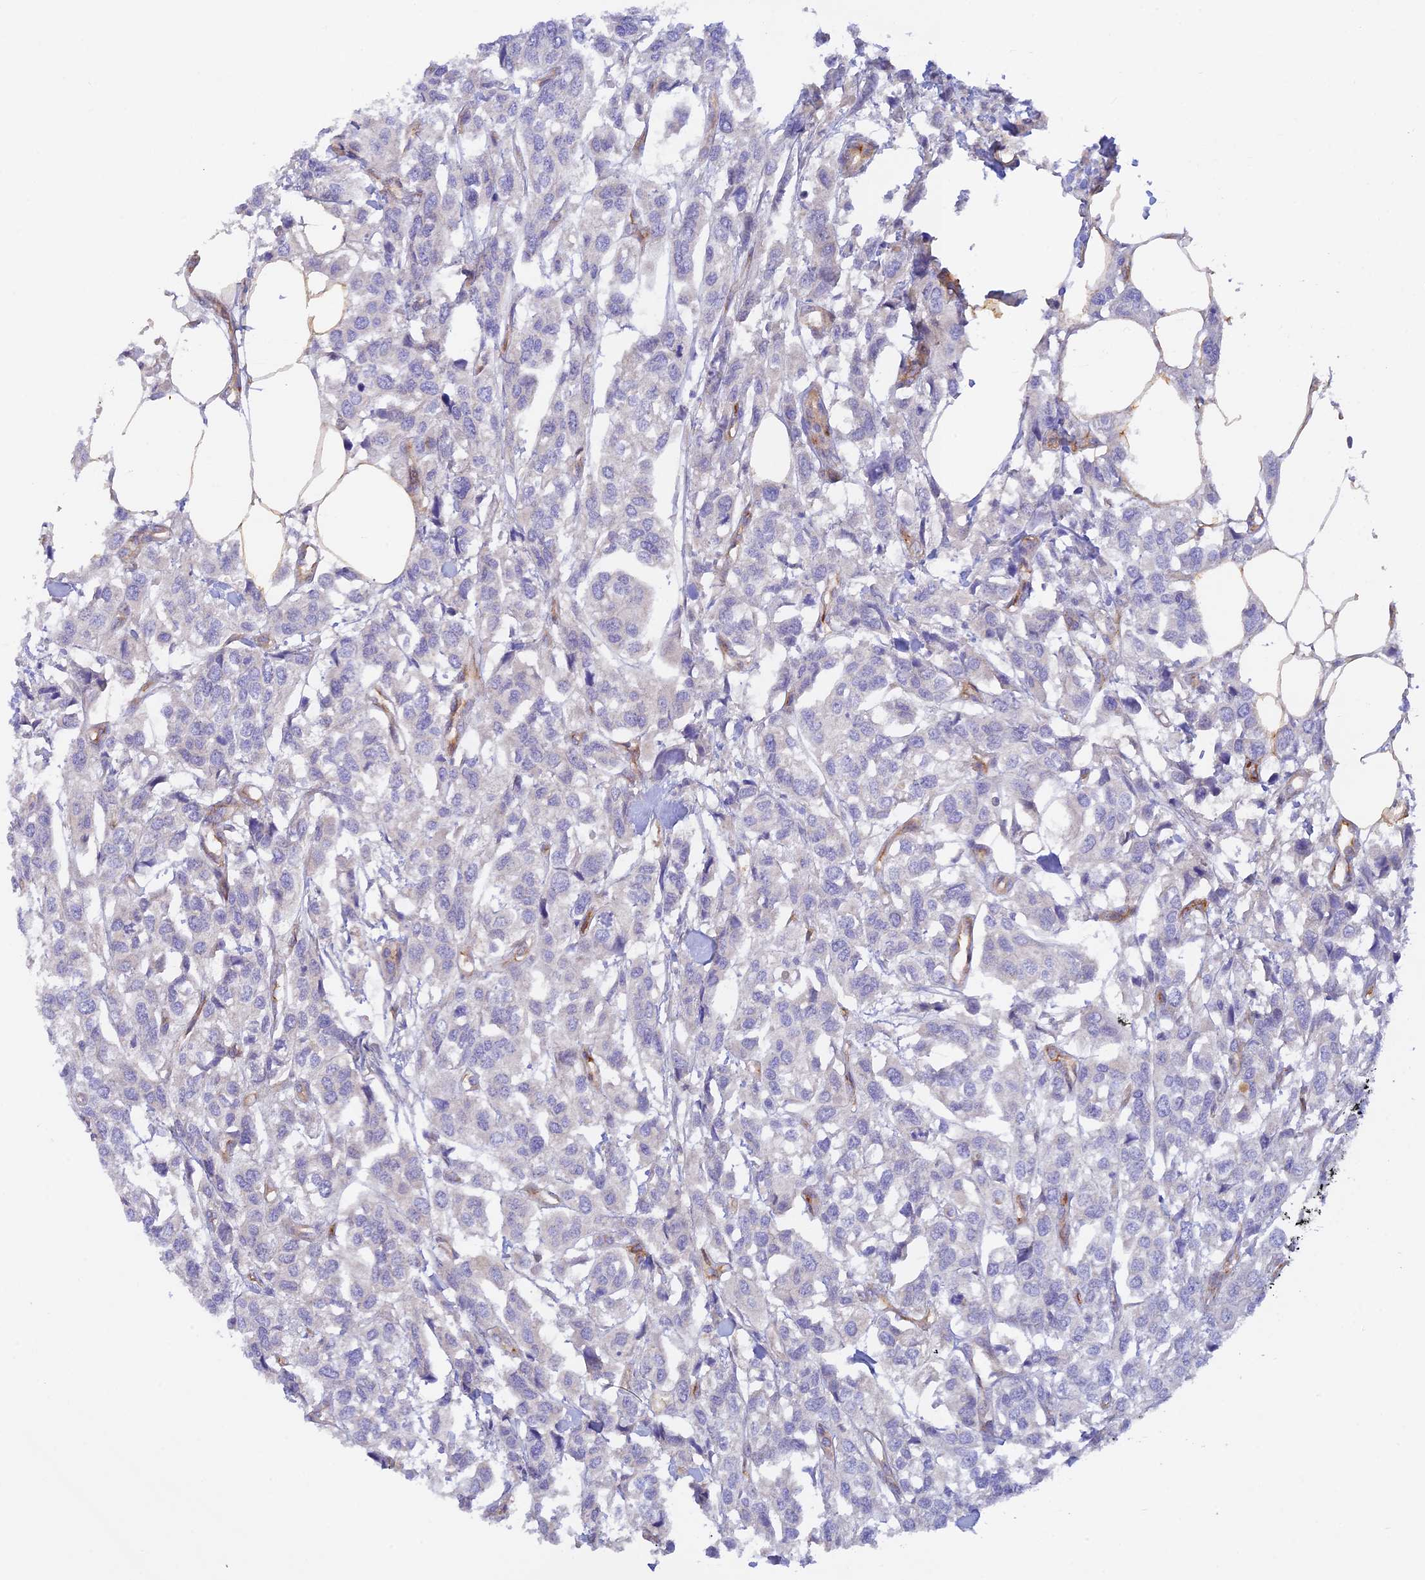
{"staining": {"intensity": "negative", "quantity": "none", "location": "none"}, "tissue": "urothelial cancer", "cell_type": "Tumor cells", "image_type": "cancer", "snomed": [{"axis": "morphology", "description": "Urothelial carcinoma, High grade"}, {"axis": "topography", "description": "Urinary bladder"}], "caption": "There is no significant expression in tumor cells of urothelial cancer.", "gene": "MYO9A", "patient": {"sex": "male", "age": 67}}